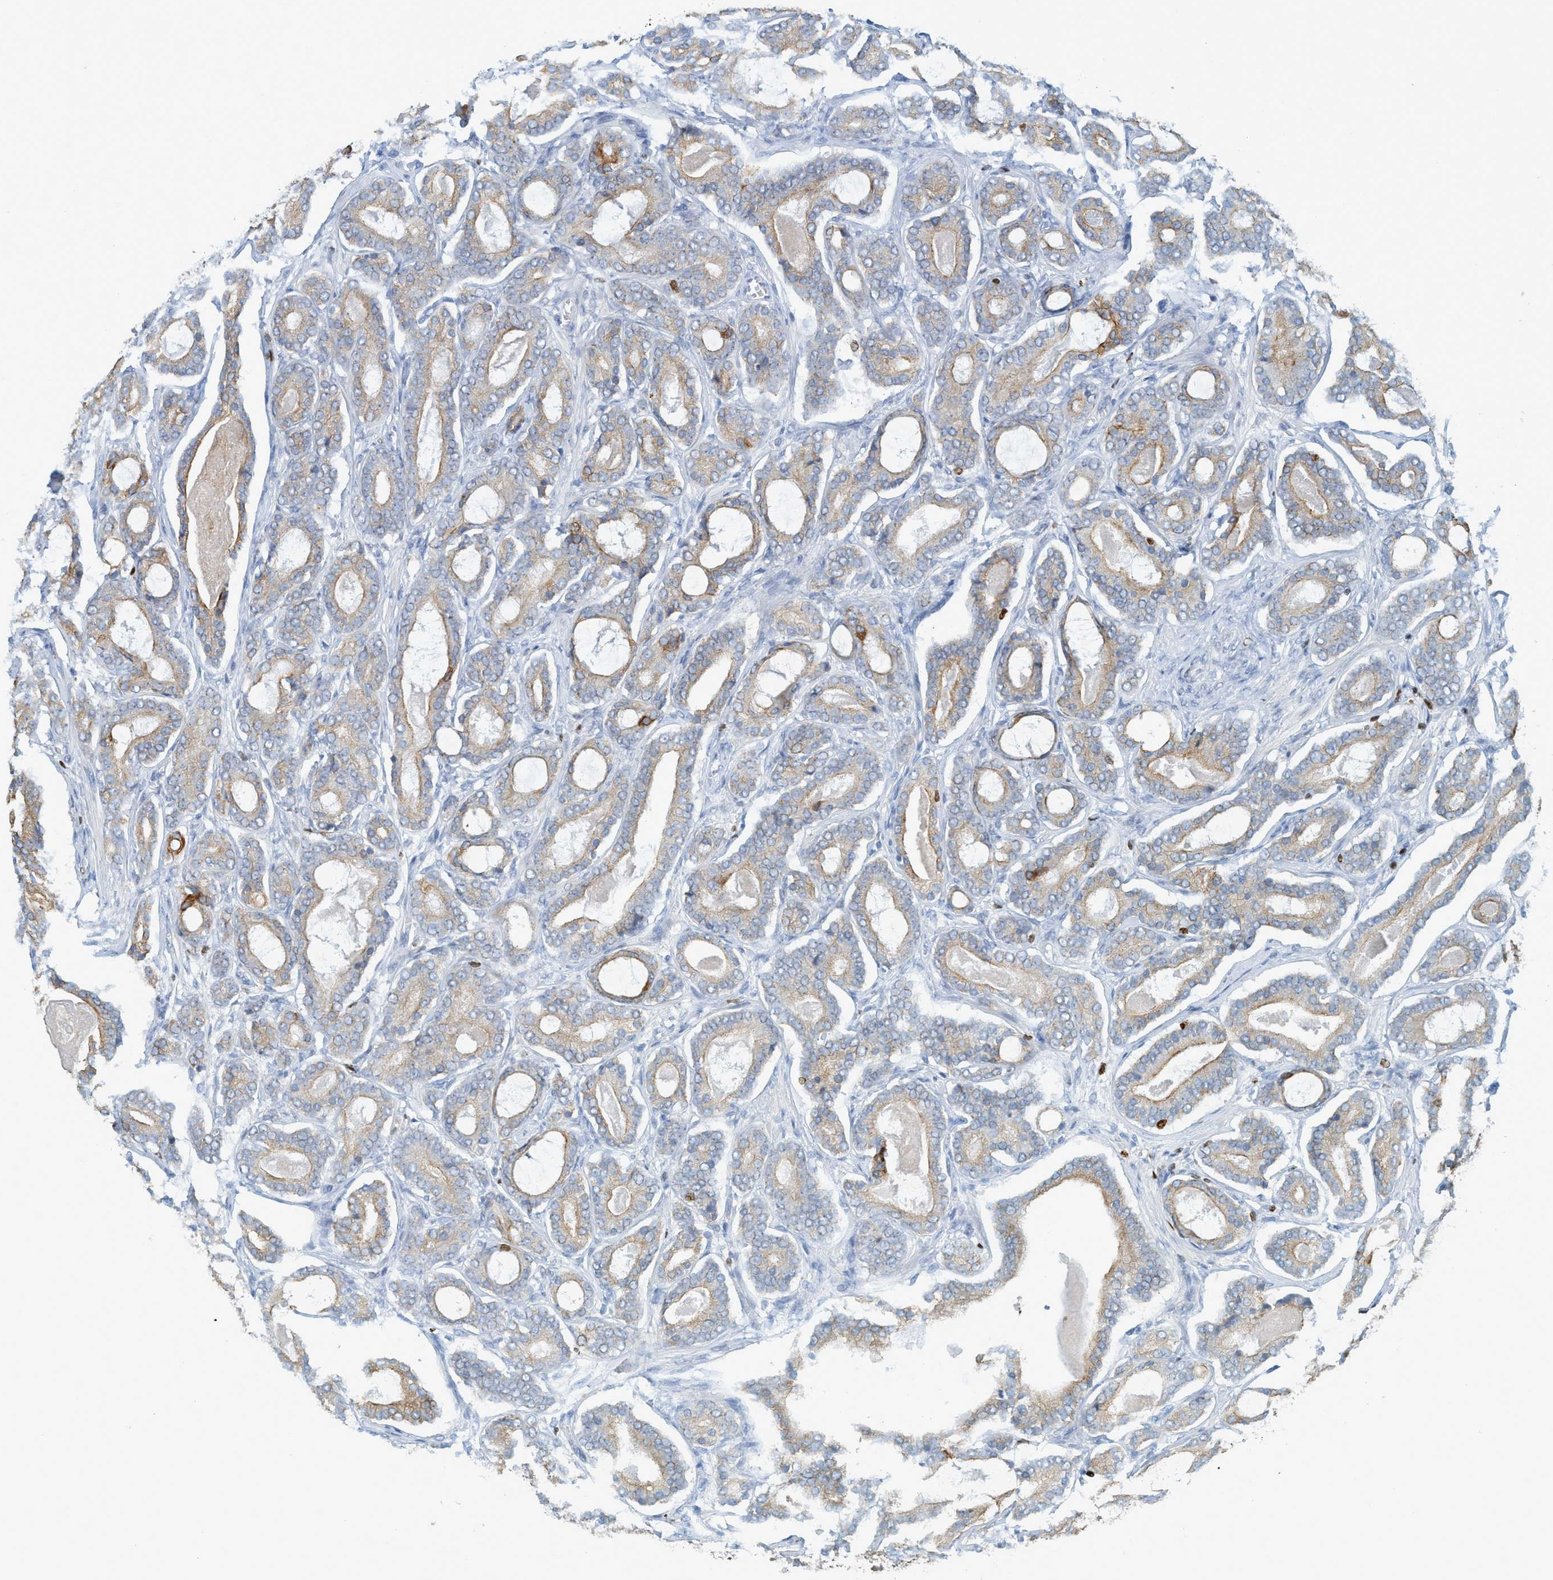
{"staining": {"intensity": "moderate", "quantity": "25%-75%", "location": "cytoplasmic/membranous"}, "tissue": "prostate cancer", "cell_type": "Tumor cells", "image_type": "cancer", "snomed": [{"axis": "morphology", "description": "Adenocarcinoma, High grade"}, {"axis": "topography", "description": "Prostate"}], "caption": "An image of prostate cancer stained for a protein shows moderate cytoplasmic/membranous brown staining in tumor cells.", "gene": "SH3D19", "patient": {"sex": "male", "age": 60}}